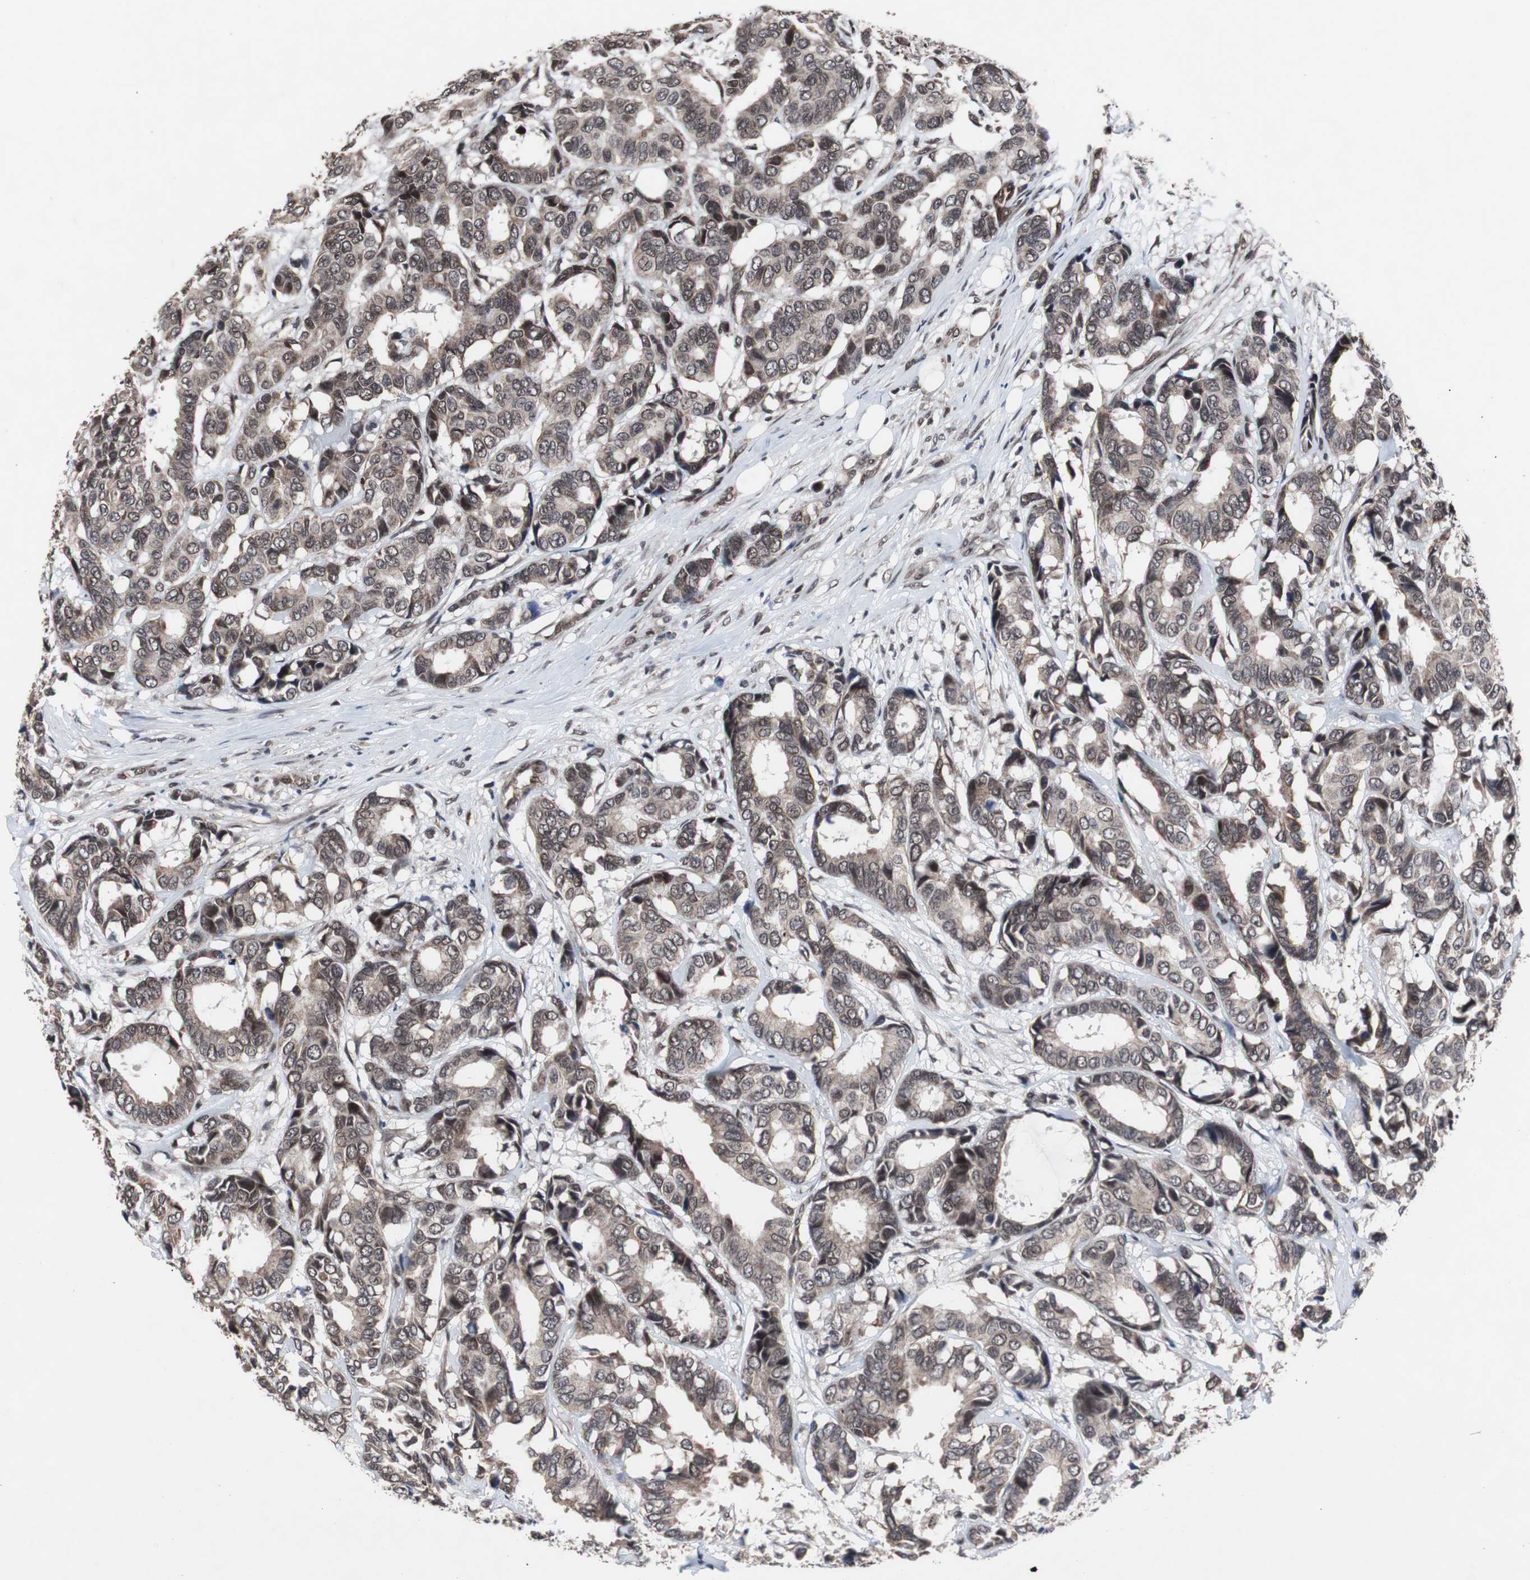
{"staining": {"intensity": "weak", "quantity": ">75%", "location": "cytoplasmic/membranous,nuclear"}, "tissue": "breast cancer", "cell_type": "Tumor cells", "image_type": "cancer", "snomed": [{"axis": "morphology", "description": "Duct carcinoma"}, {"axis": "topography", "description": "Breast"}], "caption": "Brown immunohistochemical staining in human breast cancer (infiltrating ductal carcinoma) exhibits weak cytoplasmic/membranous and nuclear staining in about >75% of tumor cells.", "gene": "GTF2F2", "patient": {"sex": "female", "age": 87}}